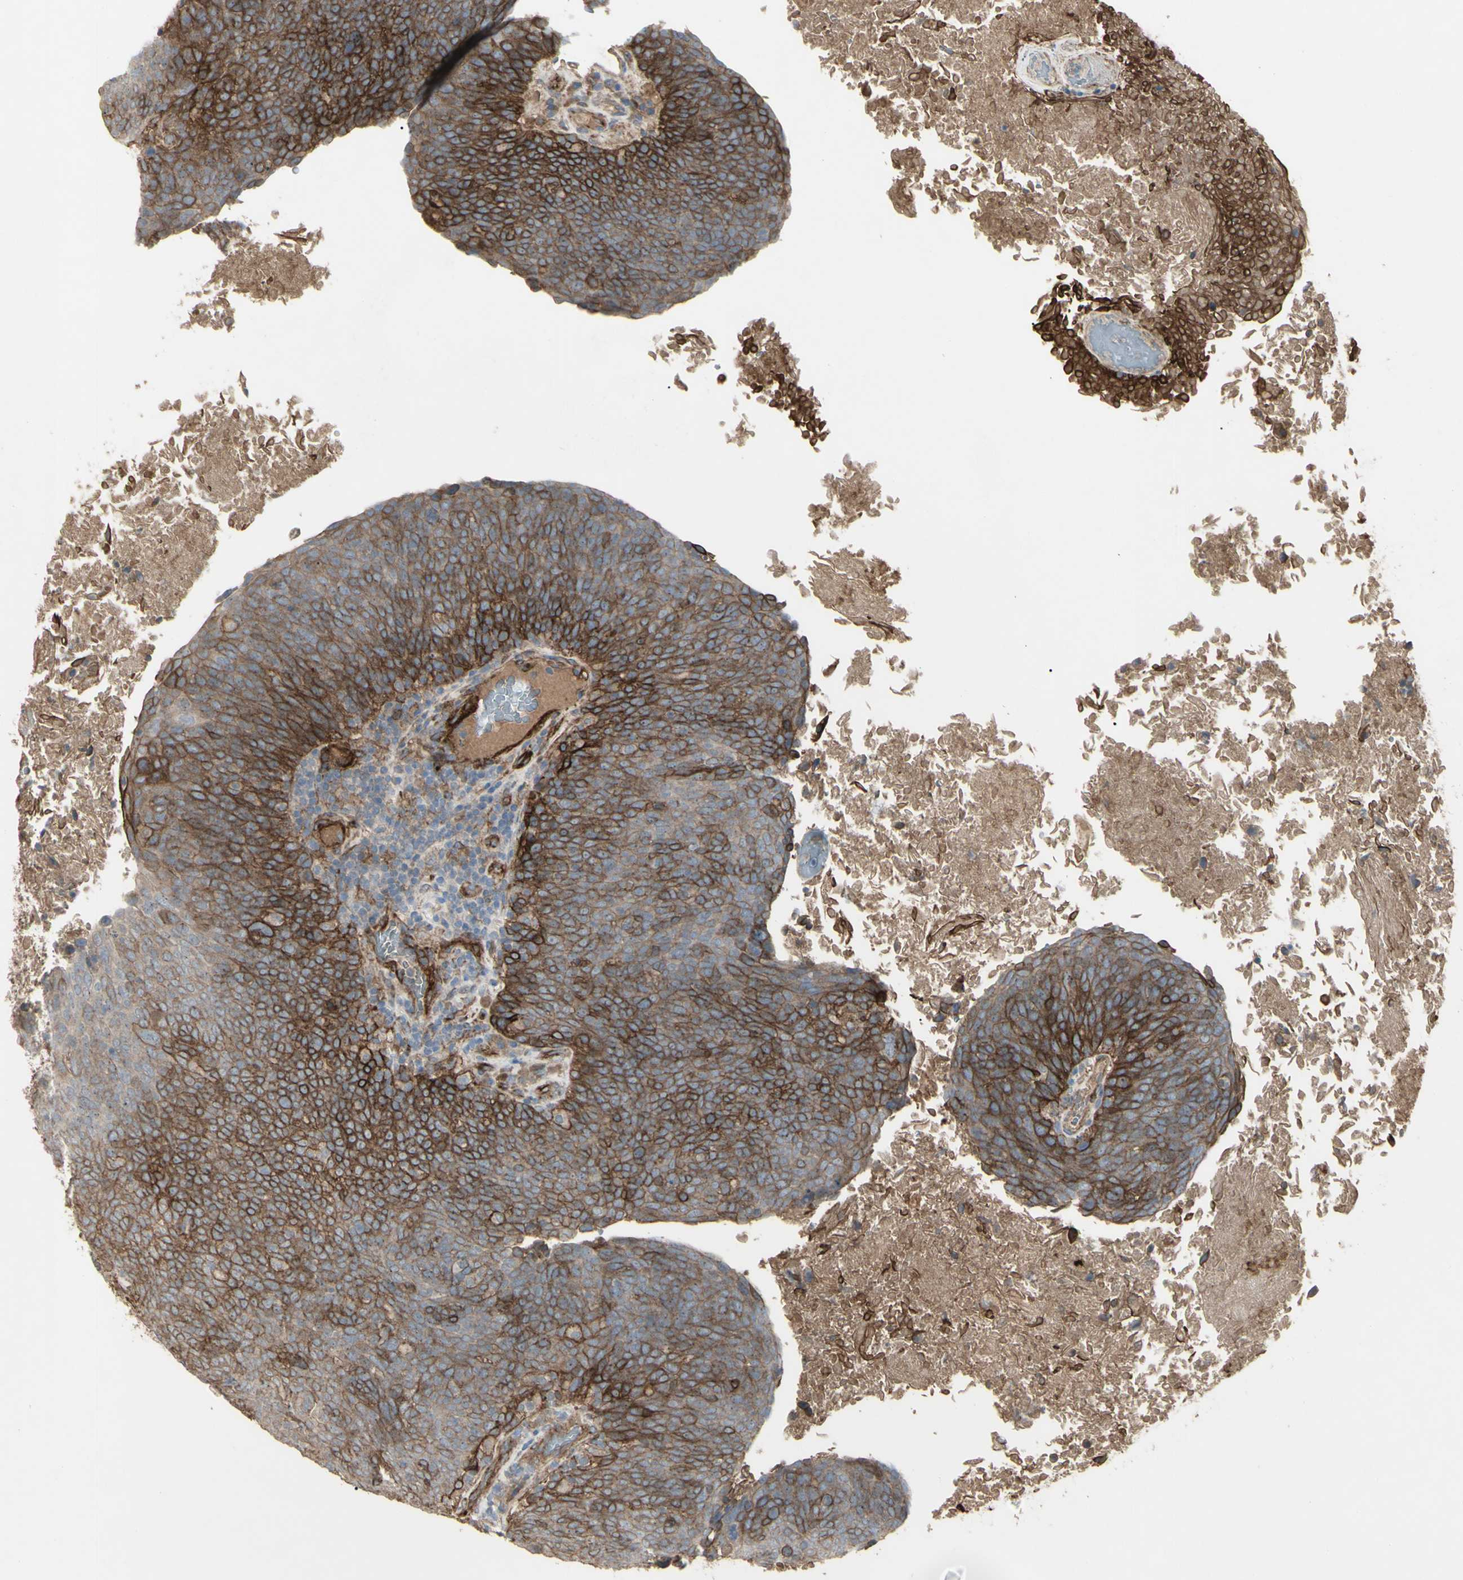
{"staining": {"intensity": "moderate", "quantity": "25%-75%", "location": "cytoplasmic/membranous"}, "tissue": "head and neck cancer", "cell_type": "Tumor cells", "image_type": "cancer", "snomed": [{"axis": "morphology", "description": "Squamous cell carcinoma, NOS"}, {"axis": "morphology", "description": "Squamous cell carcinoma, metastatic, NOS"}, {"axis": "topography", "description": "Lymph node"}, {"axis": "topography", "description": "Head-Neck"}], "caption": "IHC image of human head and neck metastatic squamous cell carcinoma stained for a protein (brown), which reveals medium levels of moderate cytoplasmic/membranous positivity in about 25%-75% of tumor cells.", "gene": "CD276", "patient": {"sex": "male", "age": 62}}